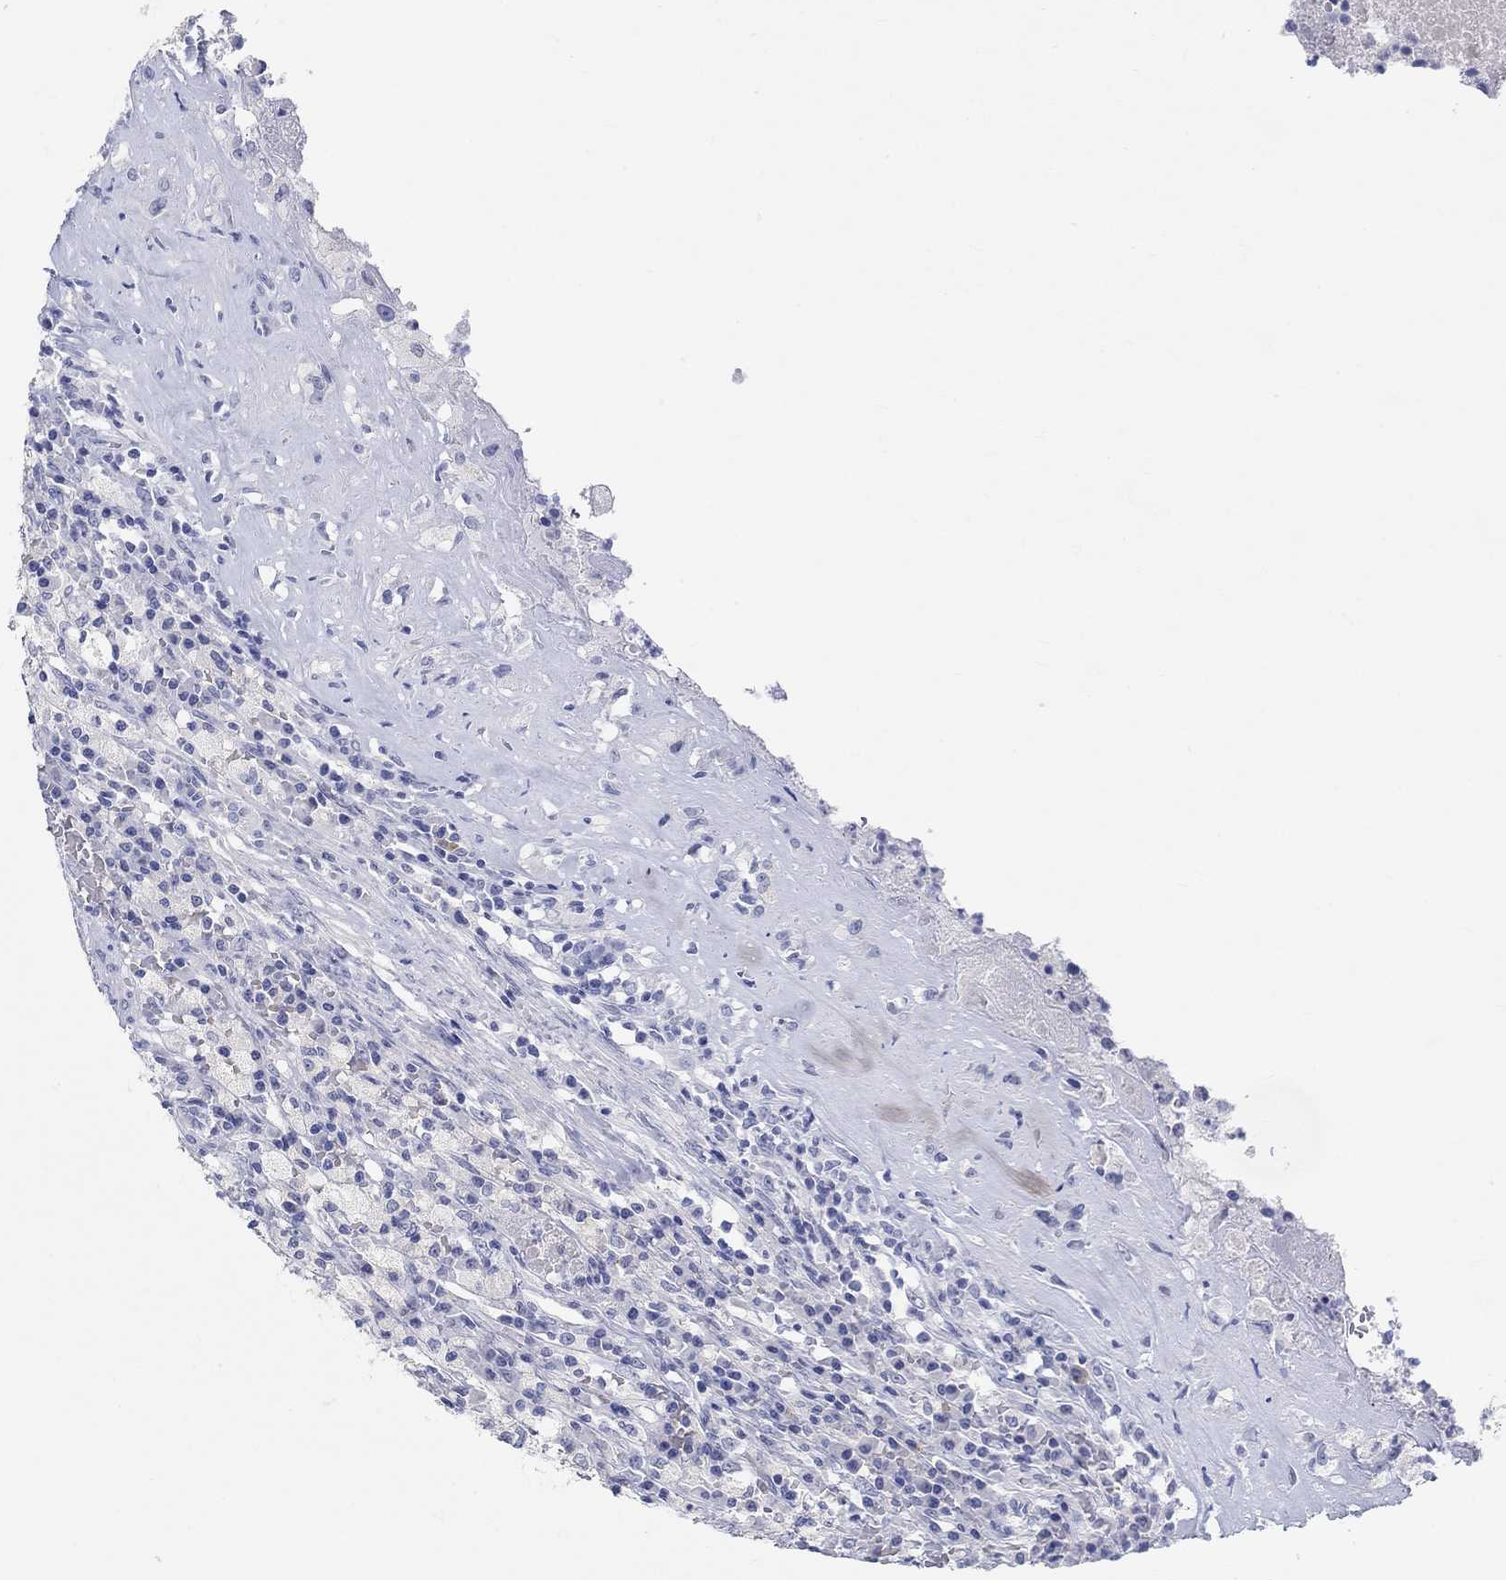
{"staining": {"intensity": "negative", "quantity": "none", "location": "none"}, "tissue": "testis cancer", "cell_type": "Tumor cells", "image_type": "cancer", "snomed": [{"axis": "morphology", "description": "Necrosis, NOS"}, {"axis": "morphology", "description": "Carcinoma, Embryonal, NOS"}, {"axis": "topography", "description": "Testis"}], "caption": "An immunohistochemistry image of testis embryonal carcinoma is shown. There is no staining in tumor cells of testis embryonal carcinoma.", "gene": "GRIA3", "patient": {"sex": "male", "age": 19}}